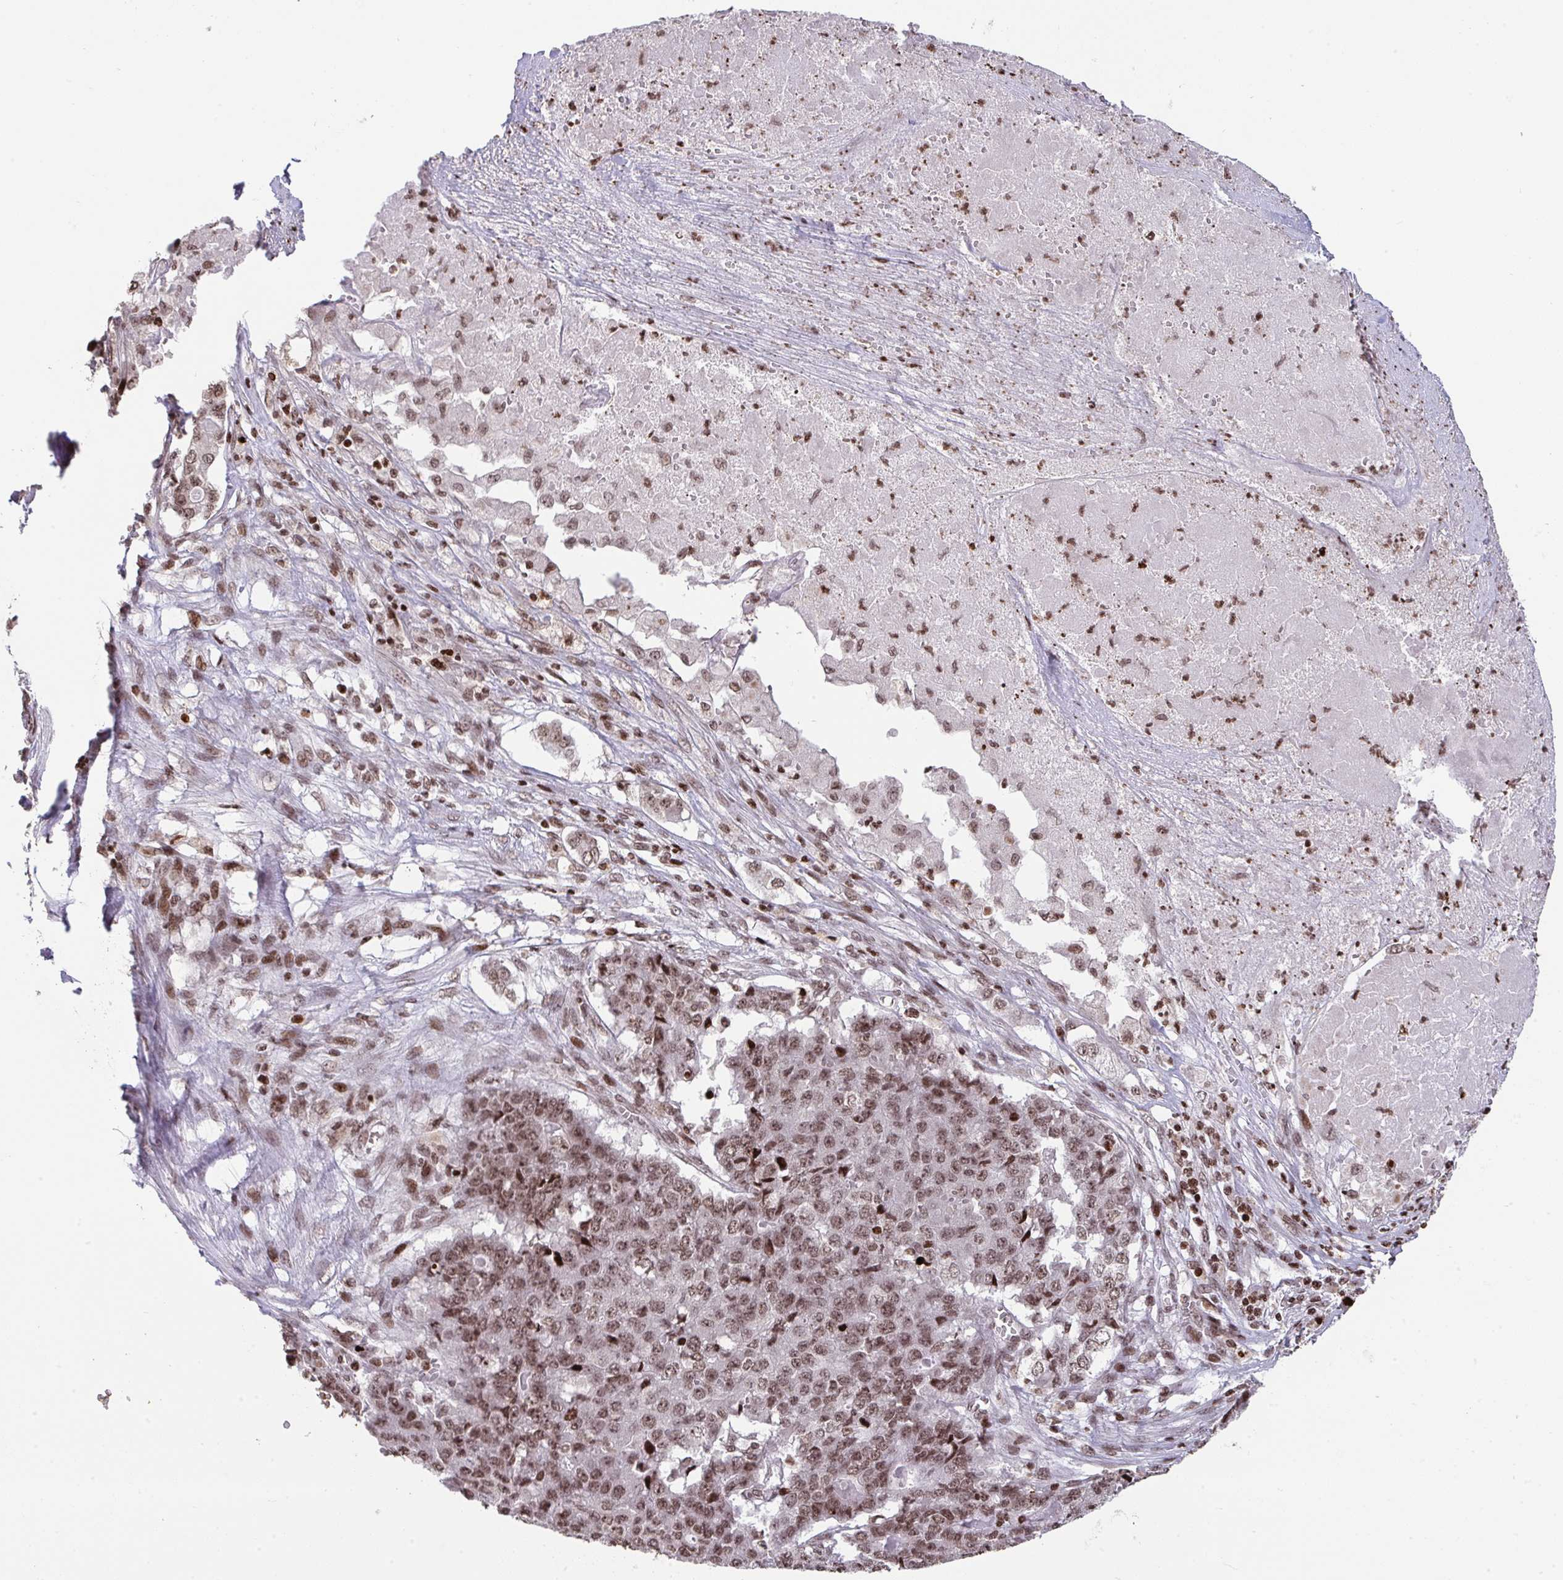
{"staining": {"intensity": "moderate", "quantity": ">75%", "location": "nuclear"}, "tissue": "pancreatic cancer", "cell_type": "Tumor cells", "image_type": "cancer", "snomed": [{"axis": "morphology", "description": "Adenocarcinoma, NOS"}, {"axis": "topography", "description": "Pancreas"}], "caption": "A photomicrograph showing moderate nuclear positivity in approximately >75% of tumor cells in adenocarcinoma (pancreatic), as visualized by brown immunohistochemical staining.", "gene": "NIP7", "patient": {"sex": "male", "age": 50}}